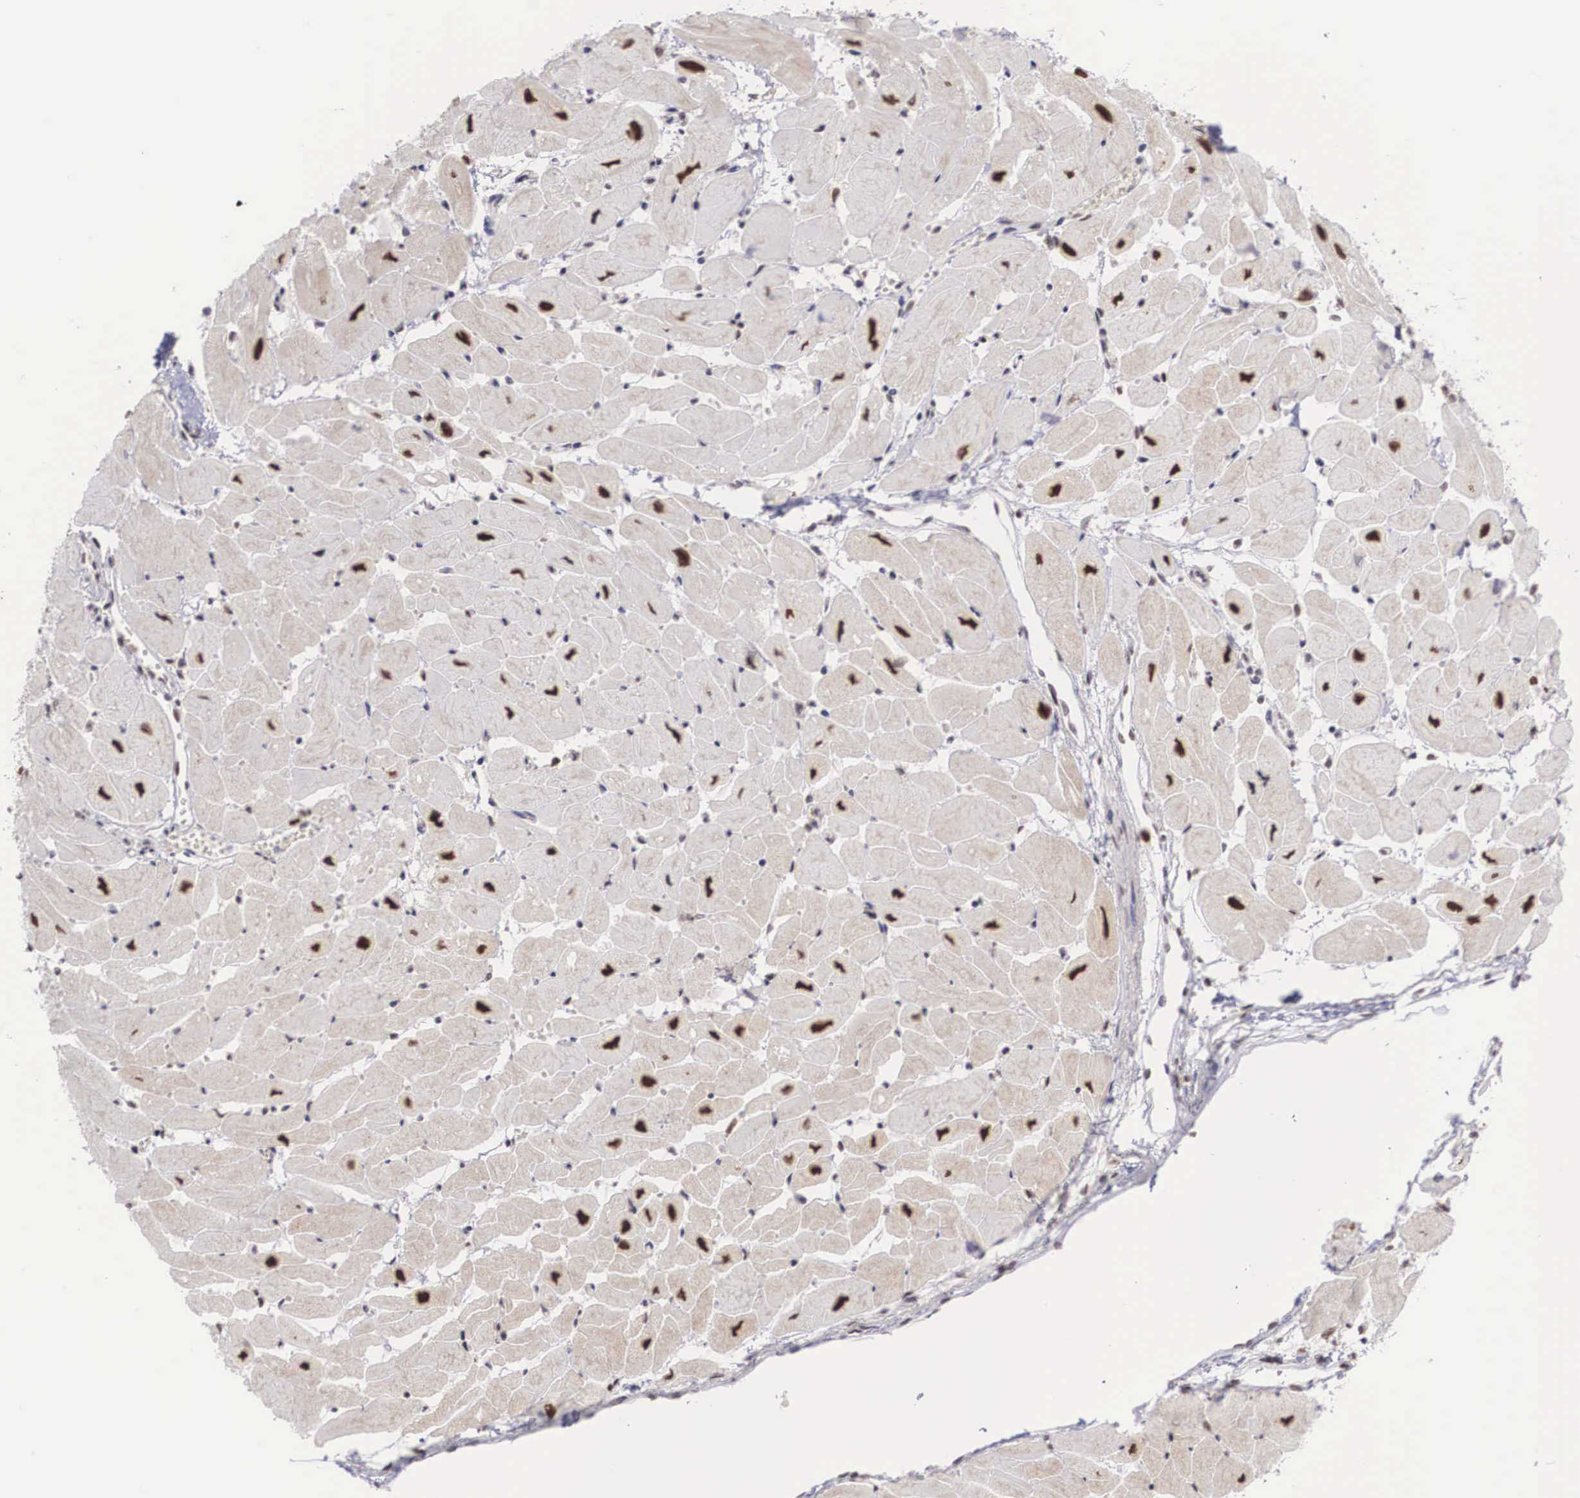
{"staining": {"intensity": "strong", "quantity": "25%-75%", "location": "nuclear"}, "tissue": "heart muscle", "cell_type": "Cardiomyocytes", "image_type": "normal", "snomed": [{"axis": "morphology", "description": "Normal tissue, NOS"}, {"axis": "topography", "description": "Heart"}], "caption": "Heart muscle stained for a protein displays strong nuclear positivity in cardiomyocytes. (Stains: DAB (3,3'-diaminobenzidine) in brown, nuclei in blue, Microscopy: brightfield microscopy at high magnification).", "gene": "HTATSF1", "patient": {"sex": "female", "age": 54}}